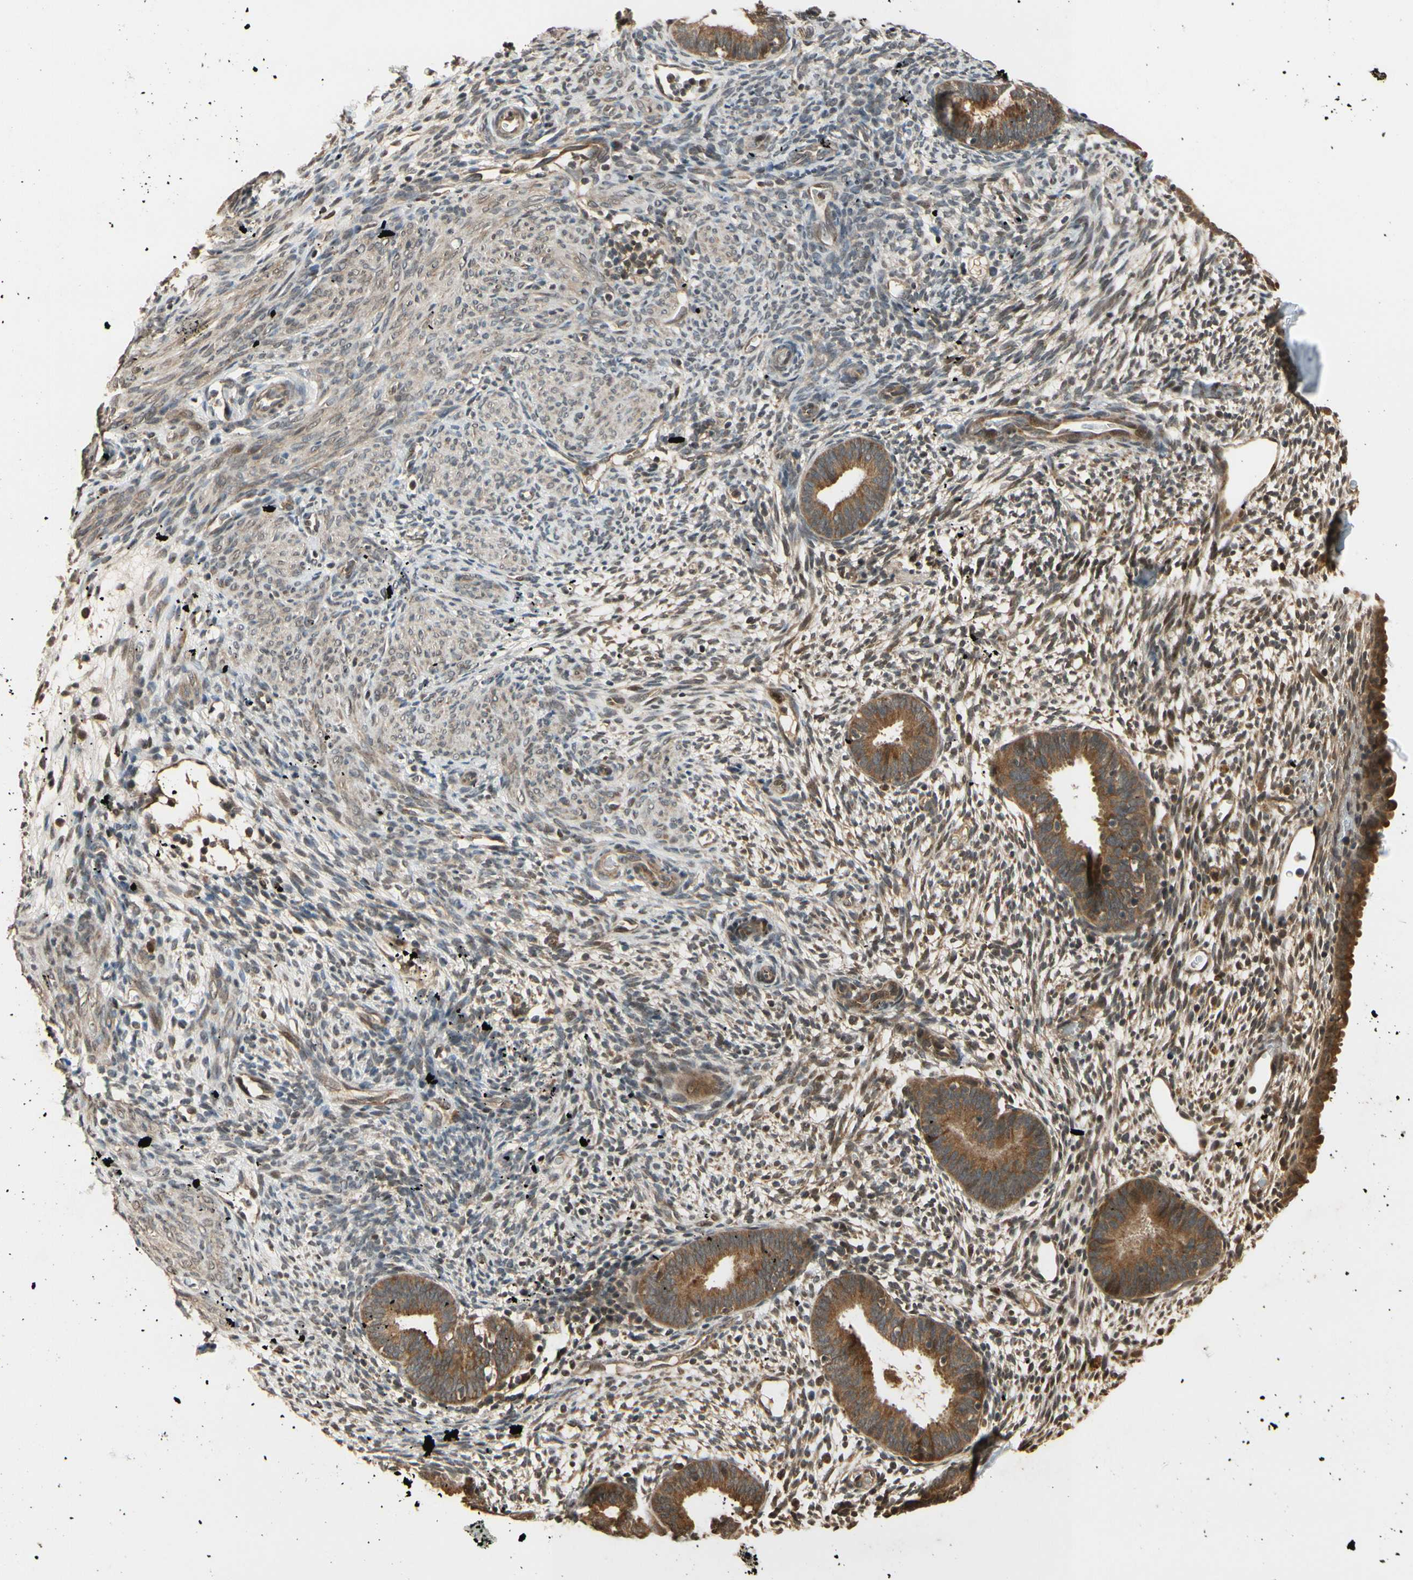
{"staining": {"intensity": "moderate", "quantity": "25%-75%", "location": "cytoplasmic/membranous,nuclear"}, "tissue": "endometrium", "cell_type": "Cells in endometrial stroma", "image_type": "normal", "snomed": [{"axis": "morphology", "description": "Normal tissue, NOS"}, {"axis": "morphology", "description": "Atrophy, NOS"}, {"axis": "topography", "description": "Uterus"}, {"axis": "topography", "description": "Endometrium"}], "caption": "Unremarkable endometrium demonstrates moderate cytoplasmic/membranous,nuclear staining in about 25%-75% of cells in endometrial stroma The staining was performed using DAB to visualize the protein expression in brown, while the nuclei were stained in blue with hematoxylin (Magnification: 20x)..", "gene": "TMEM230", "patient": {"sex": "female", "age": 68}}